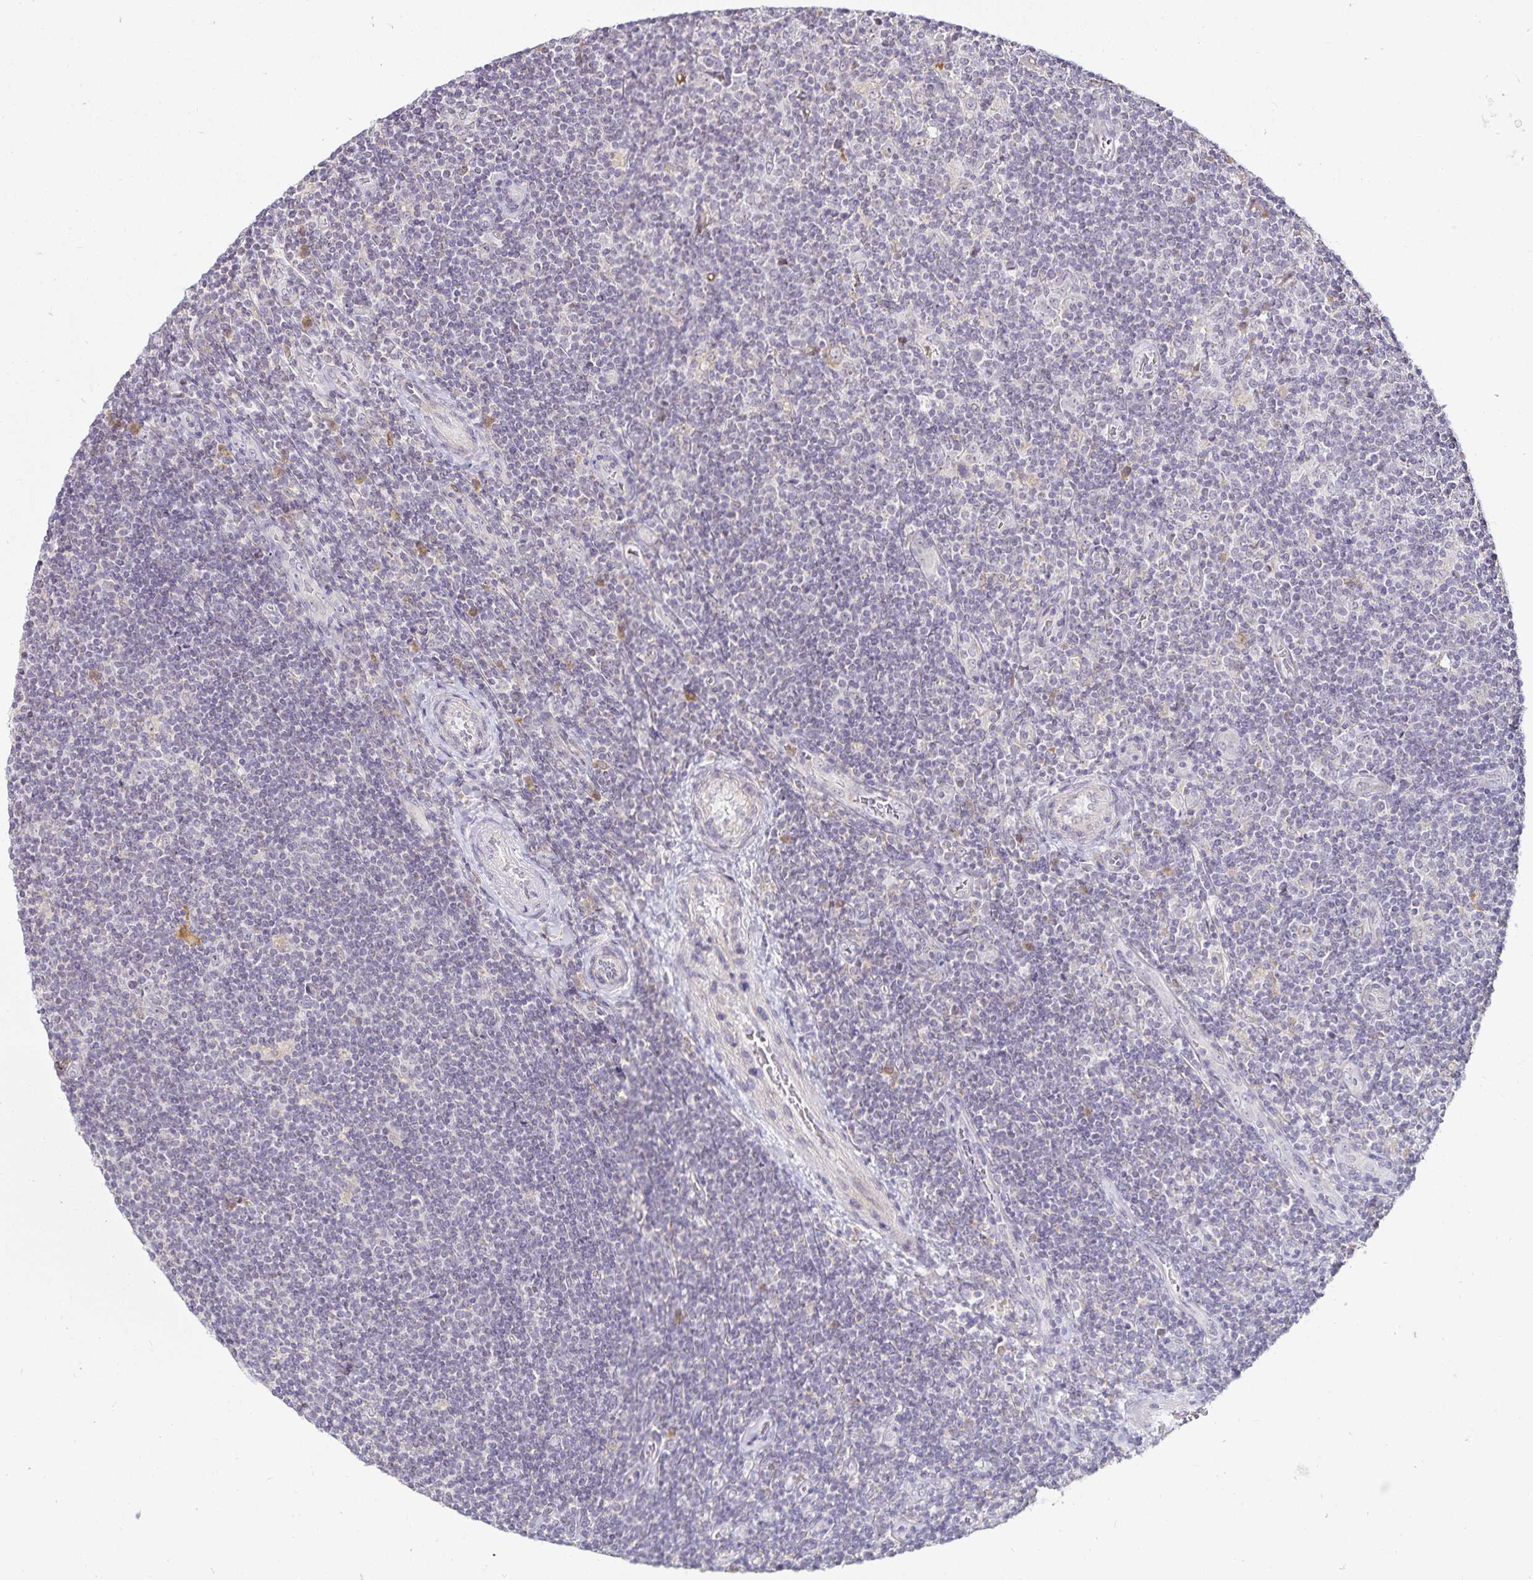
{"staining": {"intensity": "negative", "quantity": "none", "location": "none"}, "tissue": "lymphoma", "cell_type": "Tumor cells", "image_type": "cancer", "snomed": [{"axis": "morphology", "description": "Hodgkin's disease, NOS"}, {"axis": "topography", "description": "Lymph node"}], "caption": "DAB (3,3'-diaminobenzidine) immunohistochemical staining of human Hodgkin's disease demonstrates no significant expression in tumor cells.", "gene": "GP2", "patient": {"sex": "male", "age": 40}}